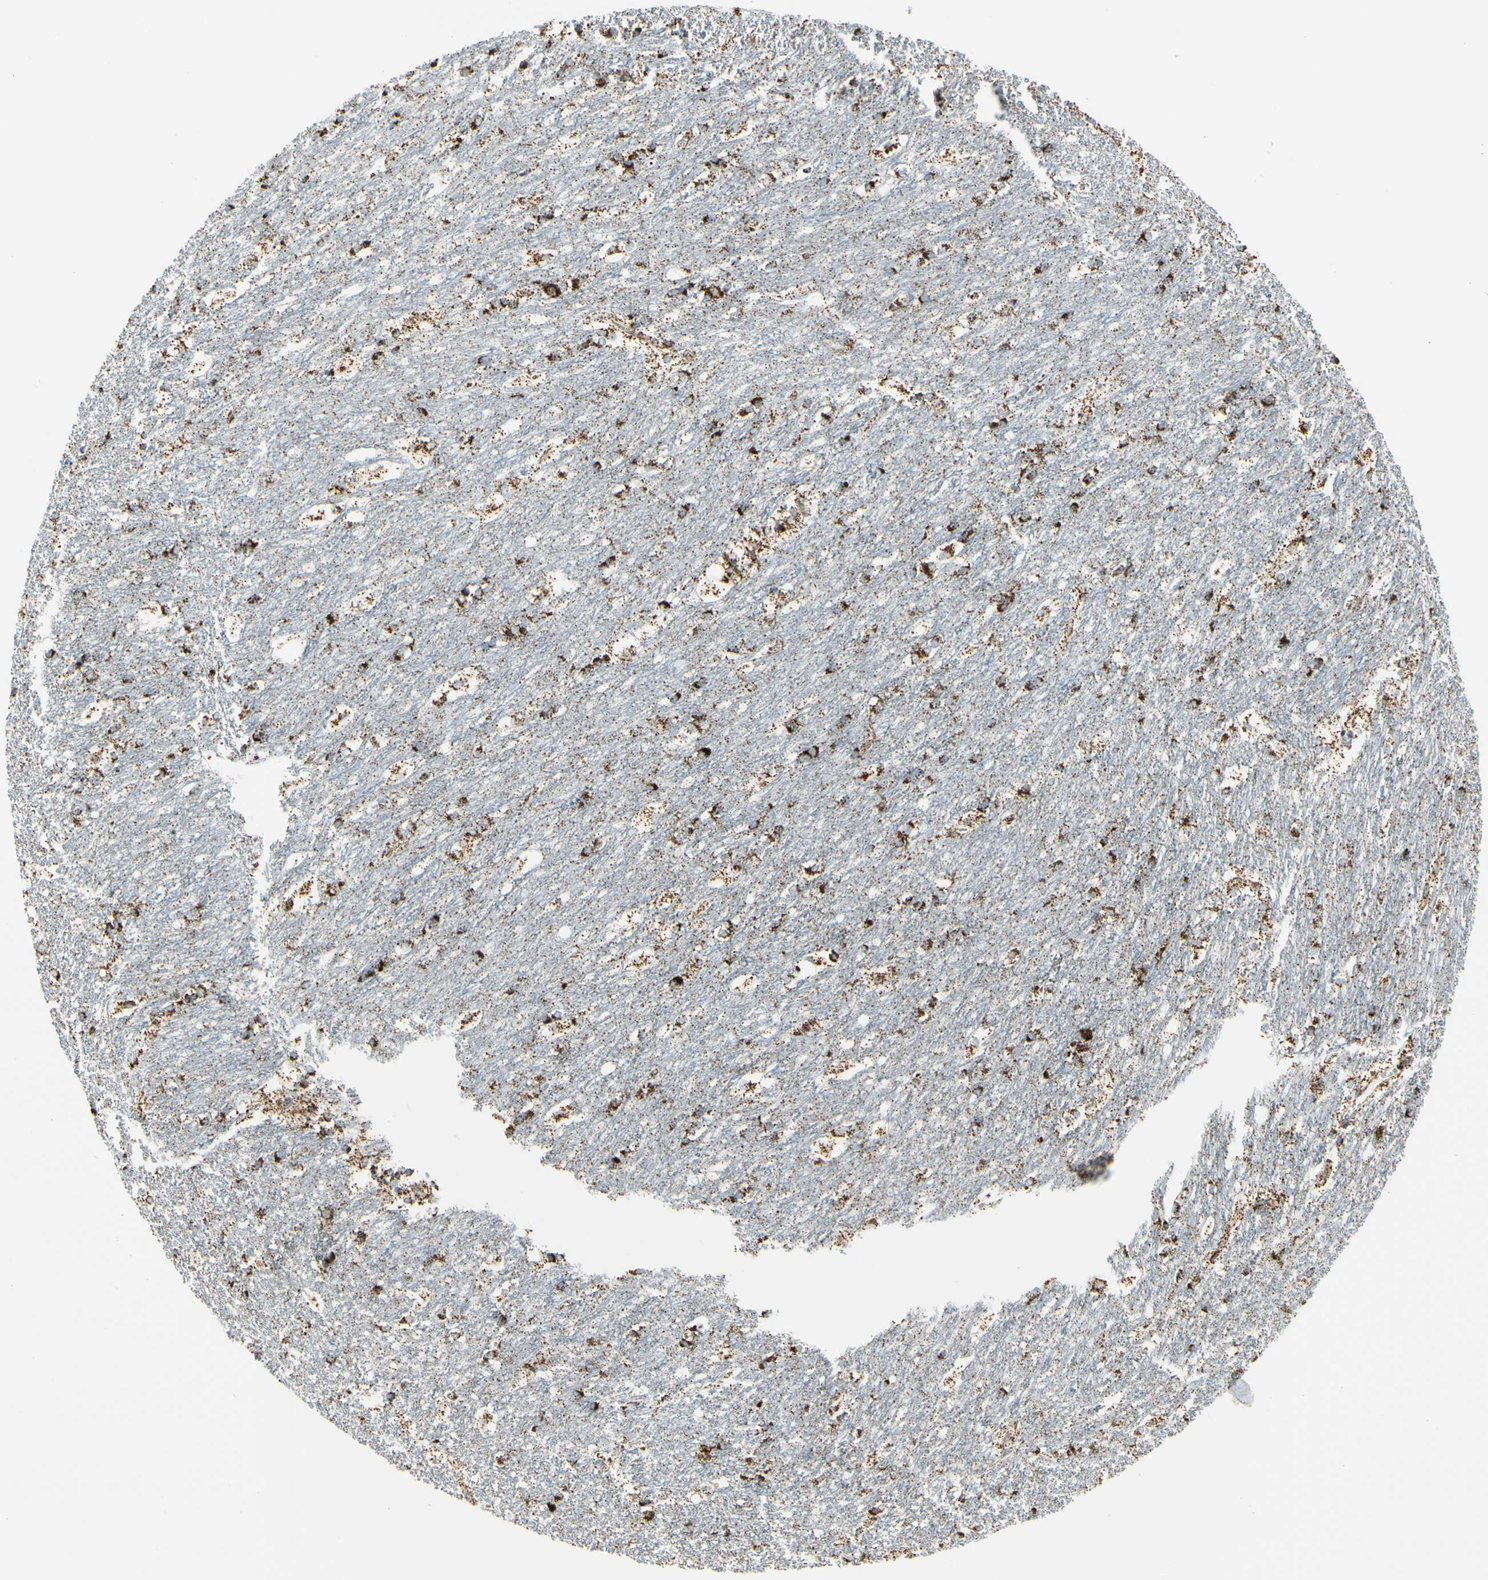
{"staining": {"intensity": "moderate", "quantity": ">75%", "location": "cytoplasmic/membranous"}, "tissue": "caudate", "cell_type": "Glial cells", "image_type": "normal", "snomed": [{"axis": "morphology", "description": "Normal tissue, NOS"}, {"axis": "topography", "description": "Lateral ventricle wall"}], "caption": "Immunohistochemical staining of unremarkable caudate exhibits moderate cytoplasmic/membranous protein staining in about >75% of glial cells. The protein is shown in brown color, while the nuclei are stained blue.", "gene": "ME2", "patient": {"sex": "female", "age": 19}}